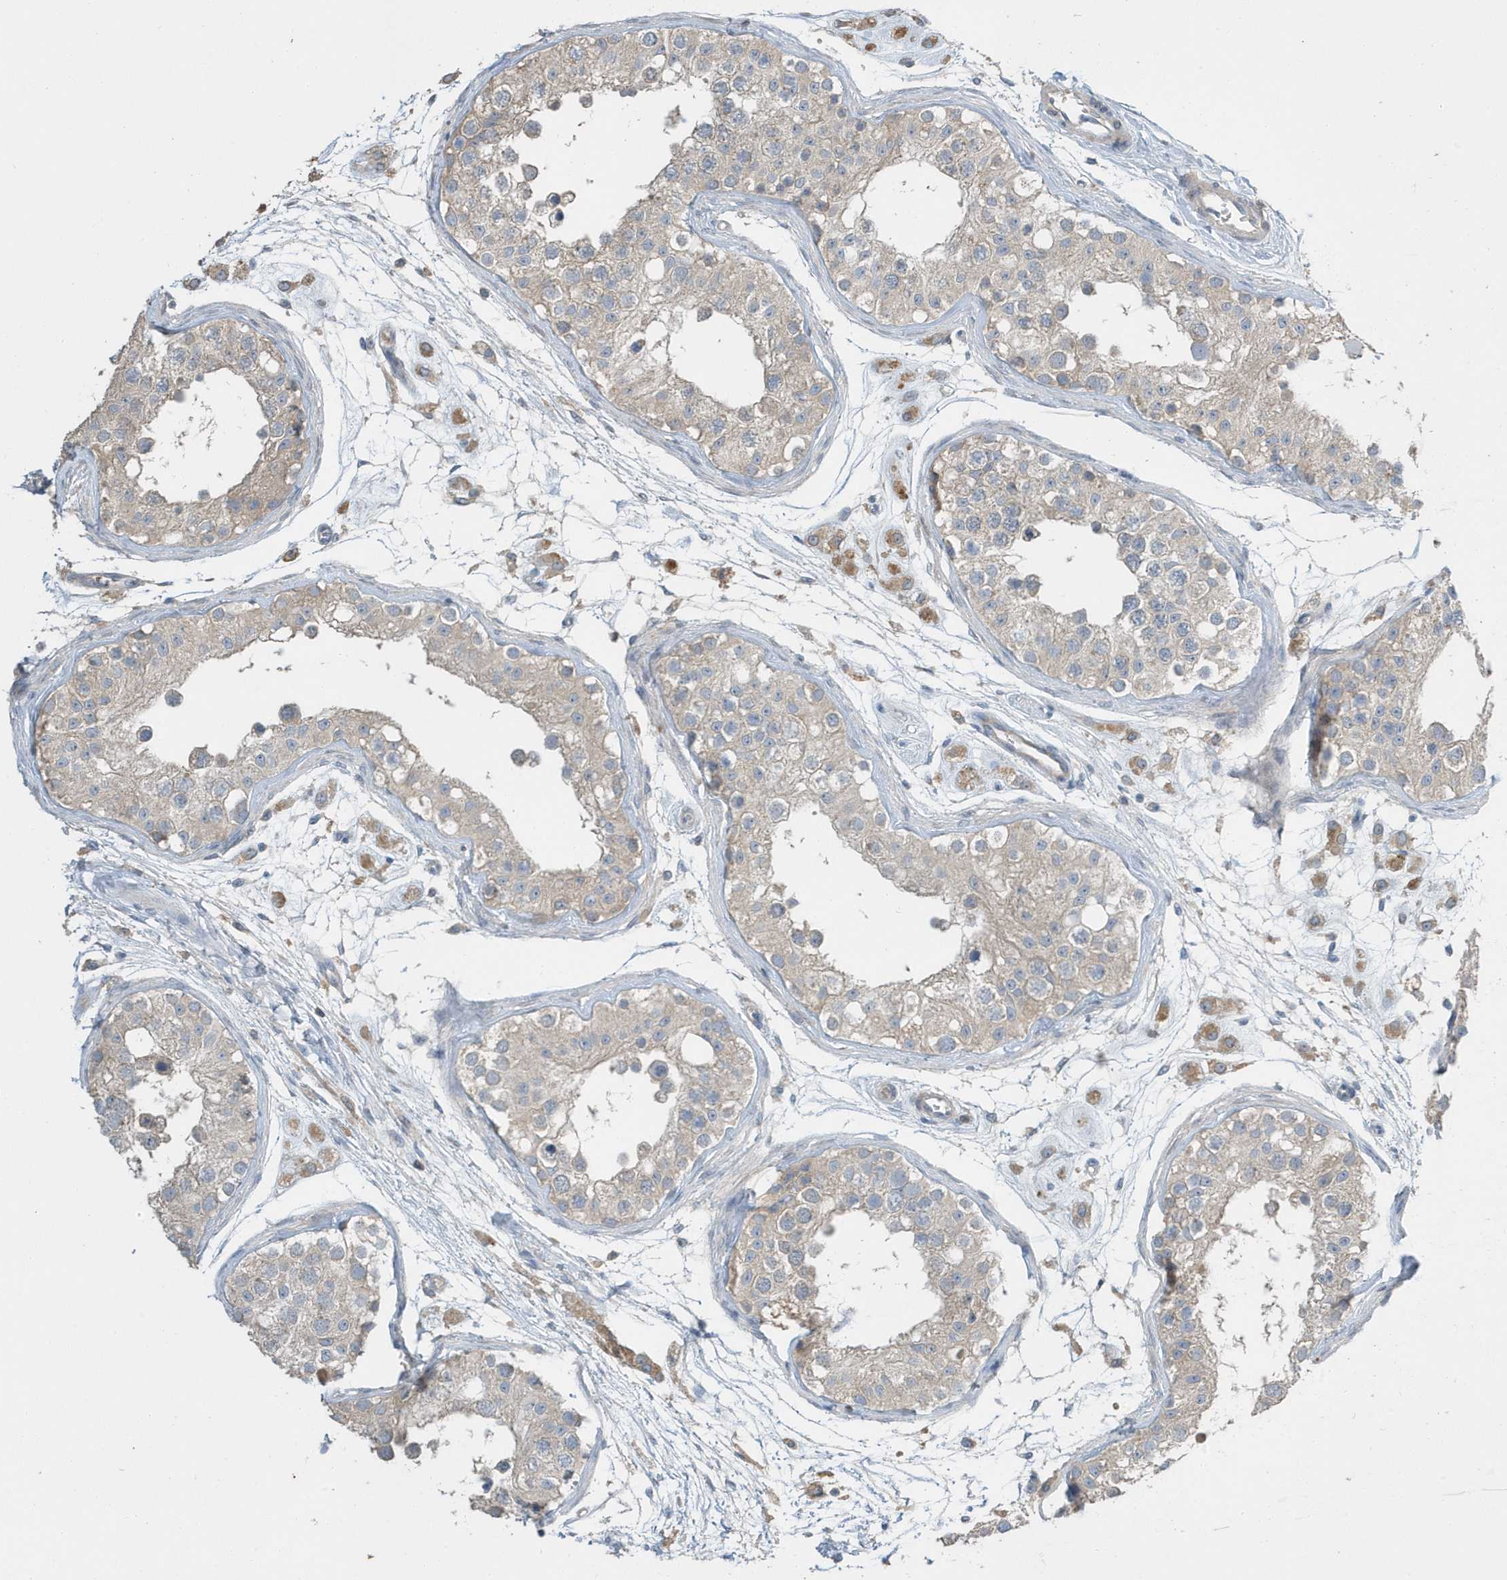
{"staining": {"intensity": "moderate", "quantity": "<25%", "location": "cytoplasmic/membranous"}, "tissue": "testis", "cell_type": "Cells in seminiferous ducts", "image_type": "normal", "snomed": [{"axis": "morphology", "description": "Normal tissue, NOS"}, {"axis": "morphology", "description": "Adenocarcinoma, metastatic, NOS"}, {"axis": "topography", "description": "Testis"}], "caption": "Immunohistochemical staining of normal testis reveals <25% levels of moderate cytoplasmic/membranous protein expression in approximately <25% of cells in seminiferous ducts. Immunohistochemistry stains the protein in brown and the nuclei are stained blue.", "gene": "USP53", "patient": {"sex": "male", "age": 26}}